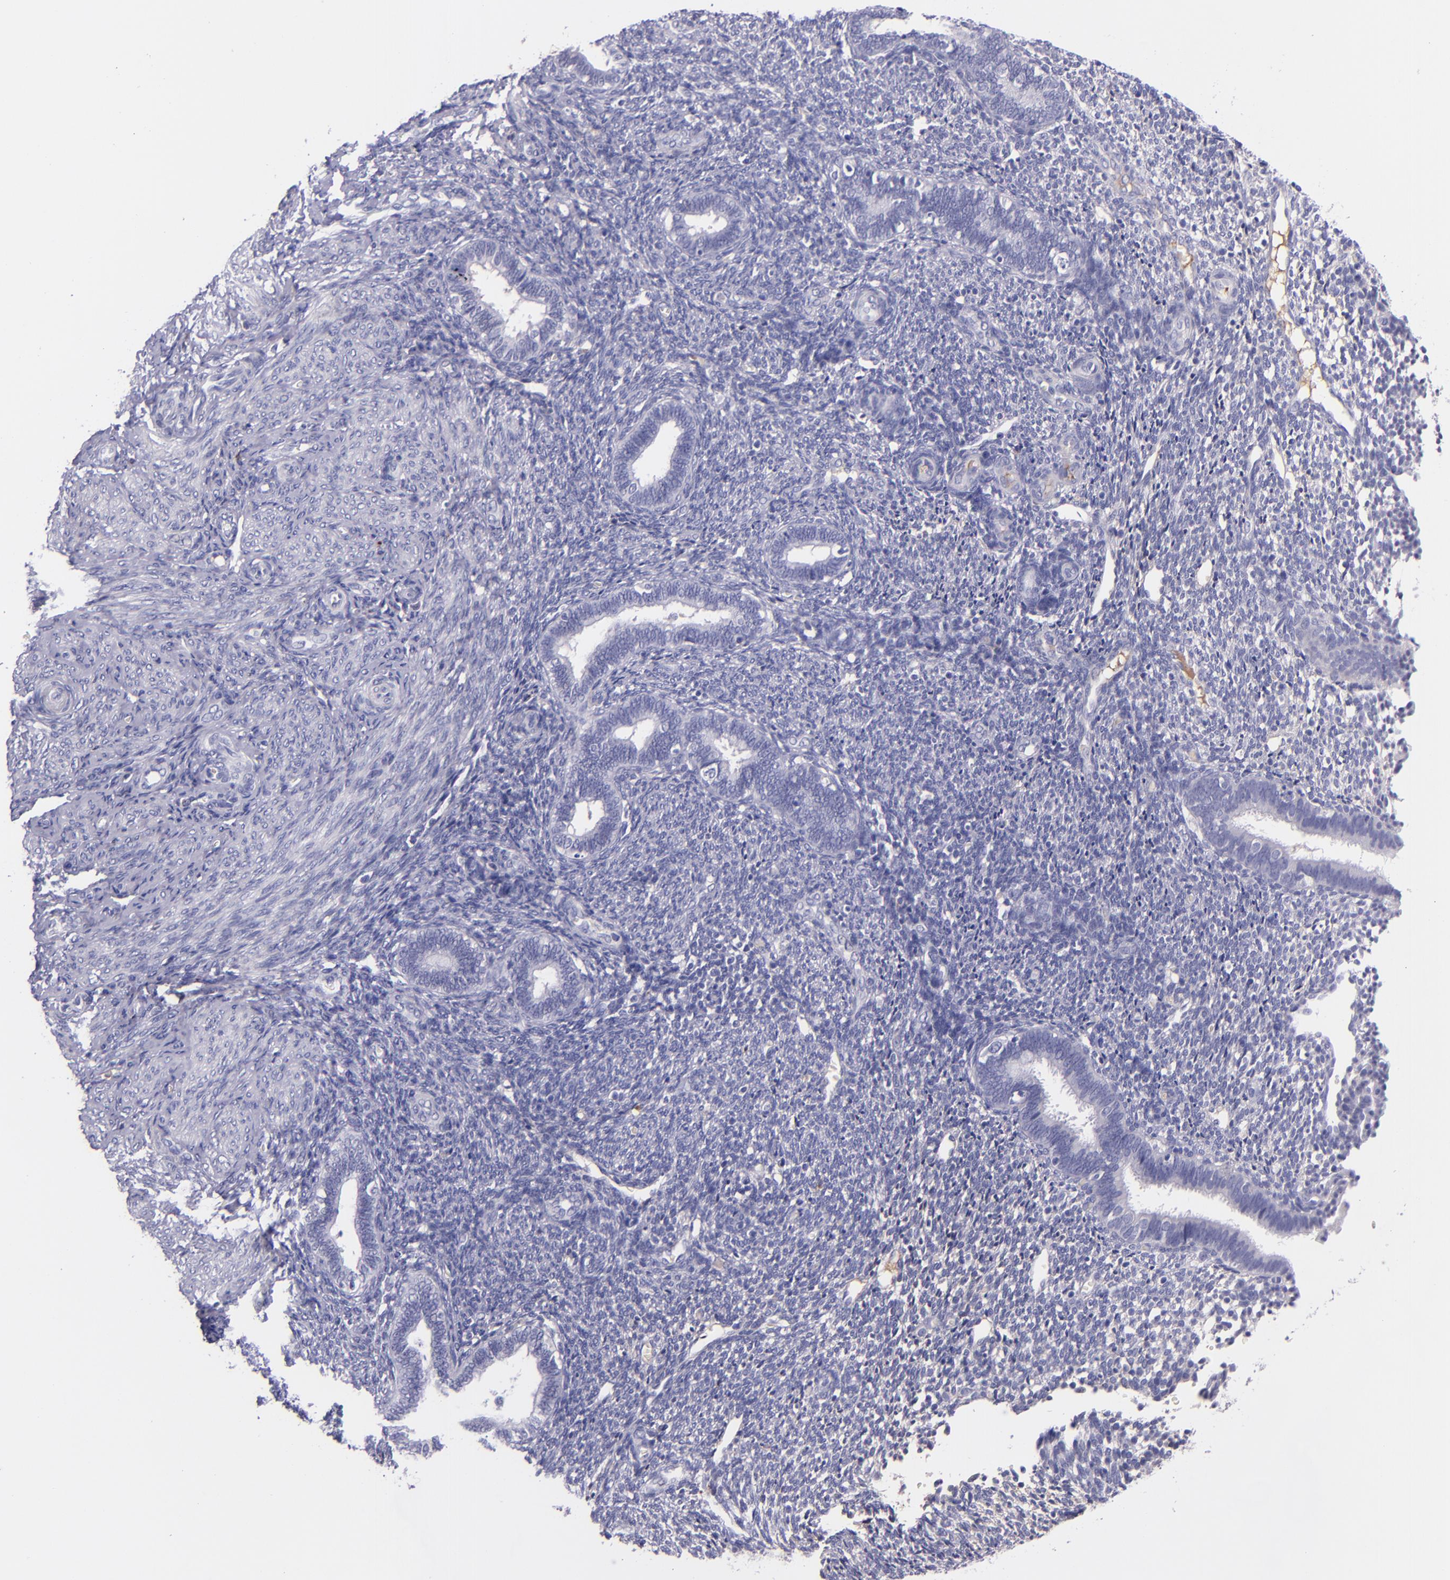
{"staining": {"intensity": "weak", "quantity": ">75%", "location": "cytoplasmic/membranous"}, "tissue": "endometrium", "cell_type": "Cells in endometrial stroma", "image_type": "normal", "snomed": [{"axis": "morphology", "description": "Normal tissue, NOS"}, {"axis": "topography", "description": "Endometrium"}], "caption": "Protein expression analysis of normal endometrium exhibits weak cytoplasmic/membranous expression in about >75% of cells in endometrial stroma.", "gene": "KNG1", "patient": {"sex": "female", "age": 27}}